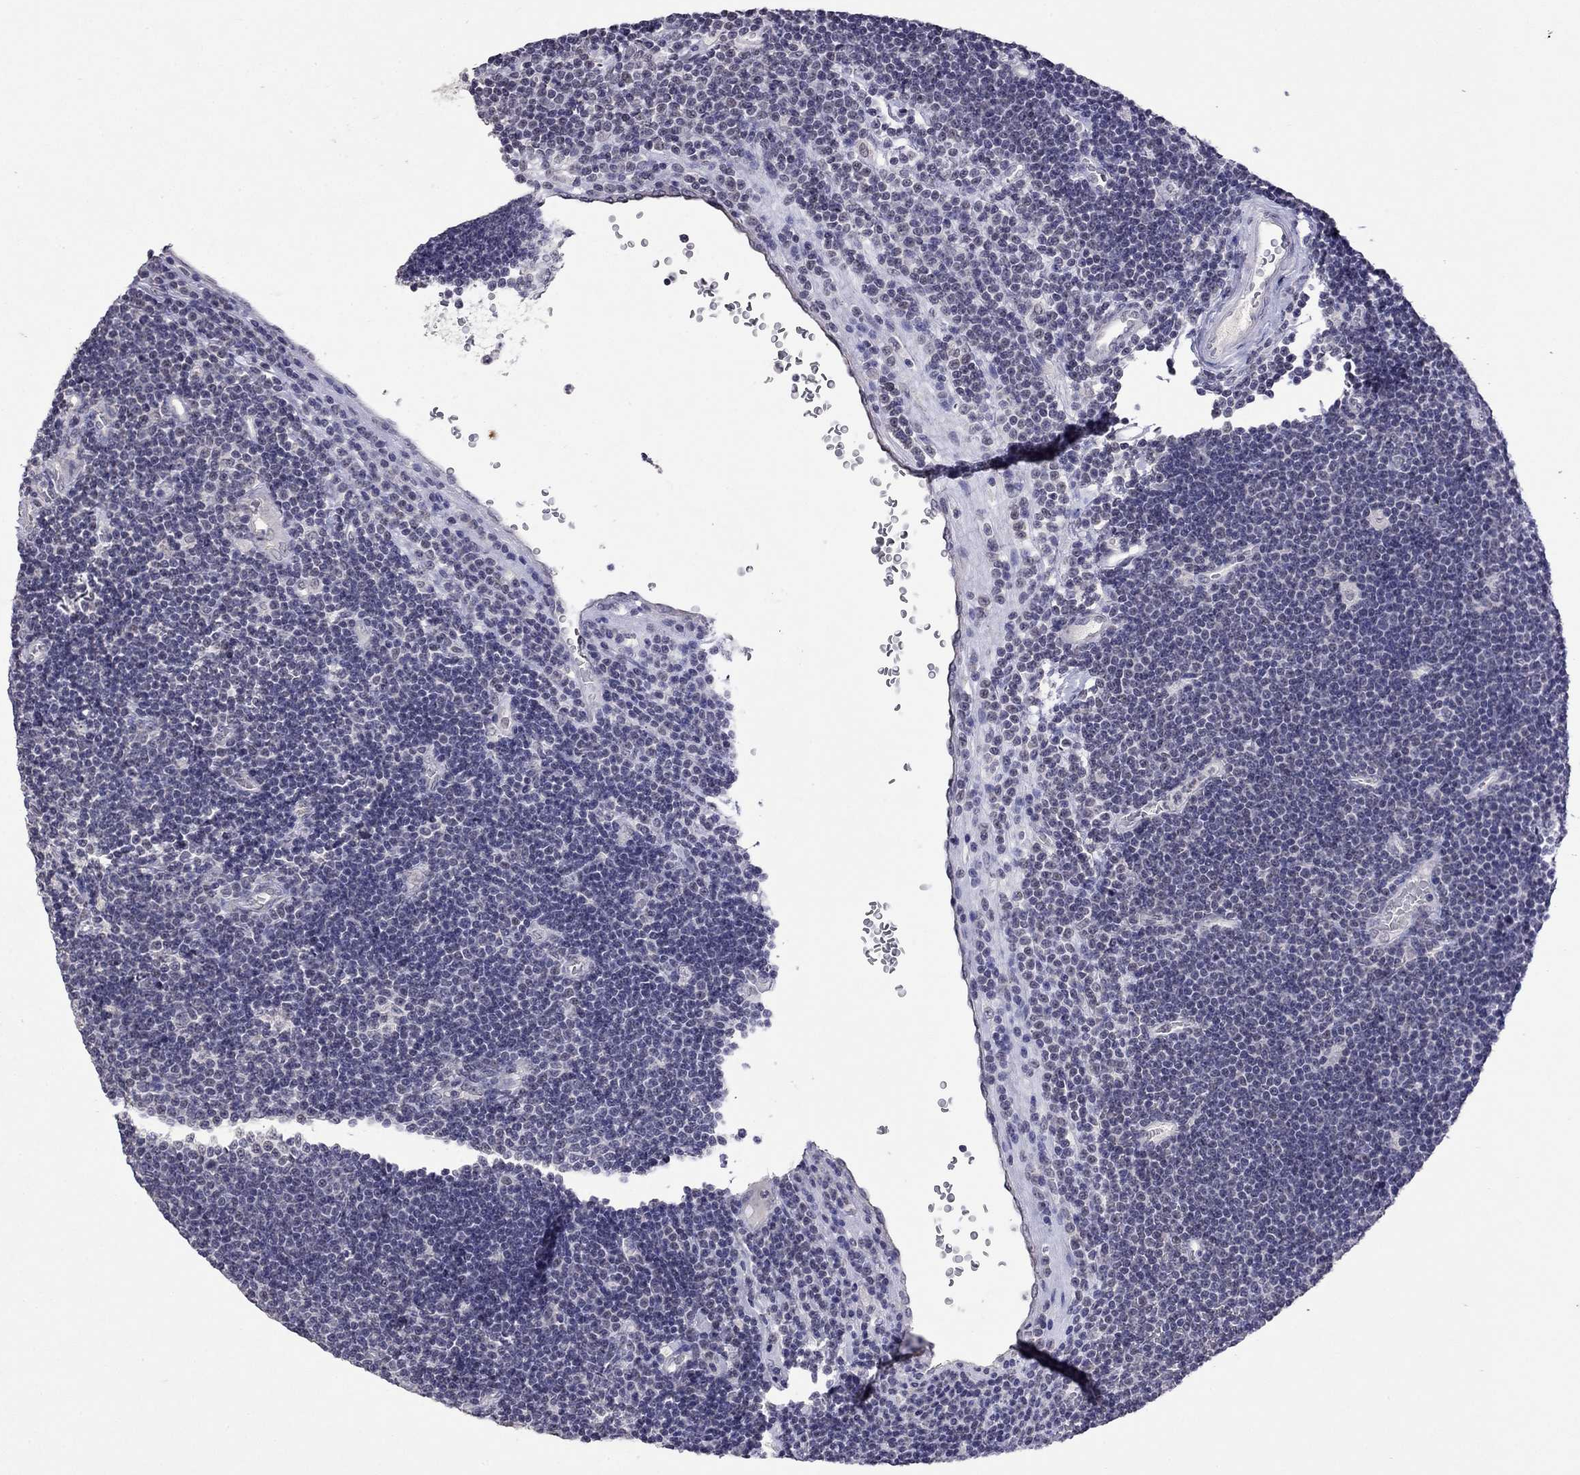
{"staining": {"intensity": "negative", "quantity": "none", "location": "none"}, "tissue": "lymphoma", "cell_type": "Tumor cells", "image_type": "cancer", "snomed": [{"axis": "morphology", "description": "Malignant lymphoma, non-Hodgkin's type, Low grade"}, {"axis": "topography", "description": "Brain"}], "caption": "Immunohistochemical staining of human lymphoma reveals no significant positivity in tumor cells.", "gene": "WNK3", "patient": {"sex": "female", "age": 66}}